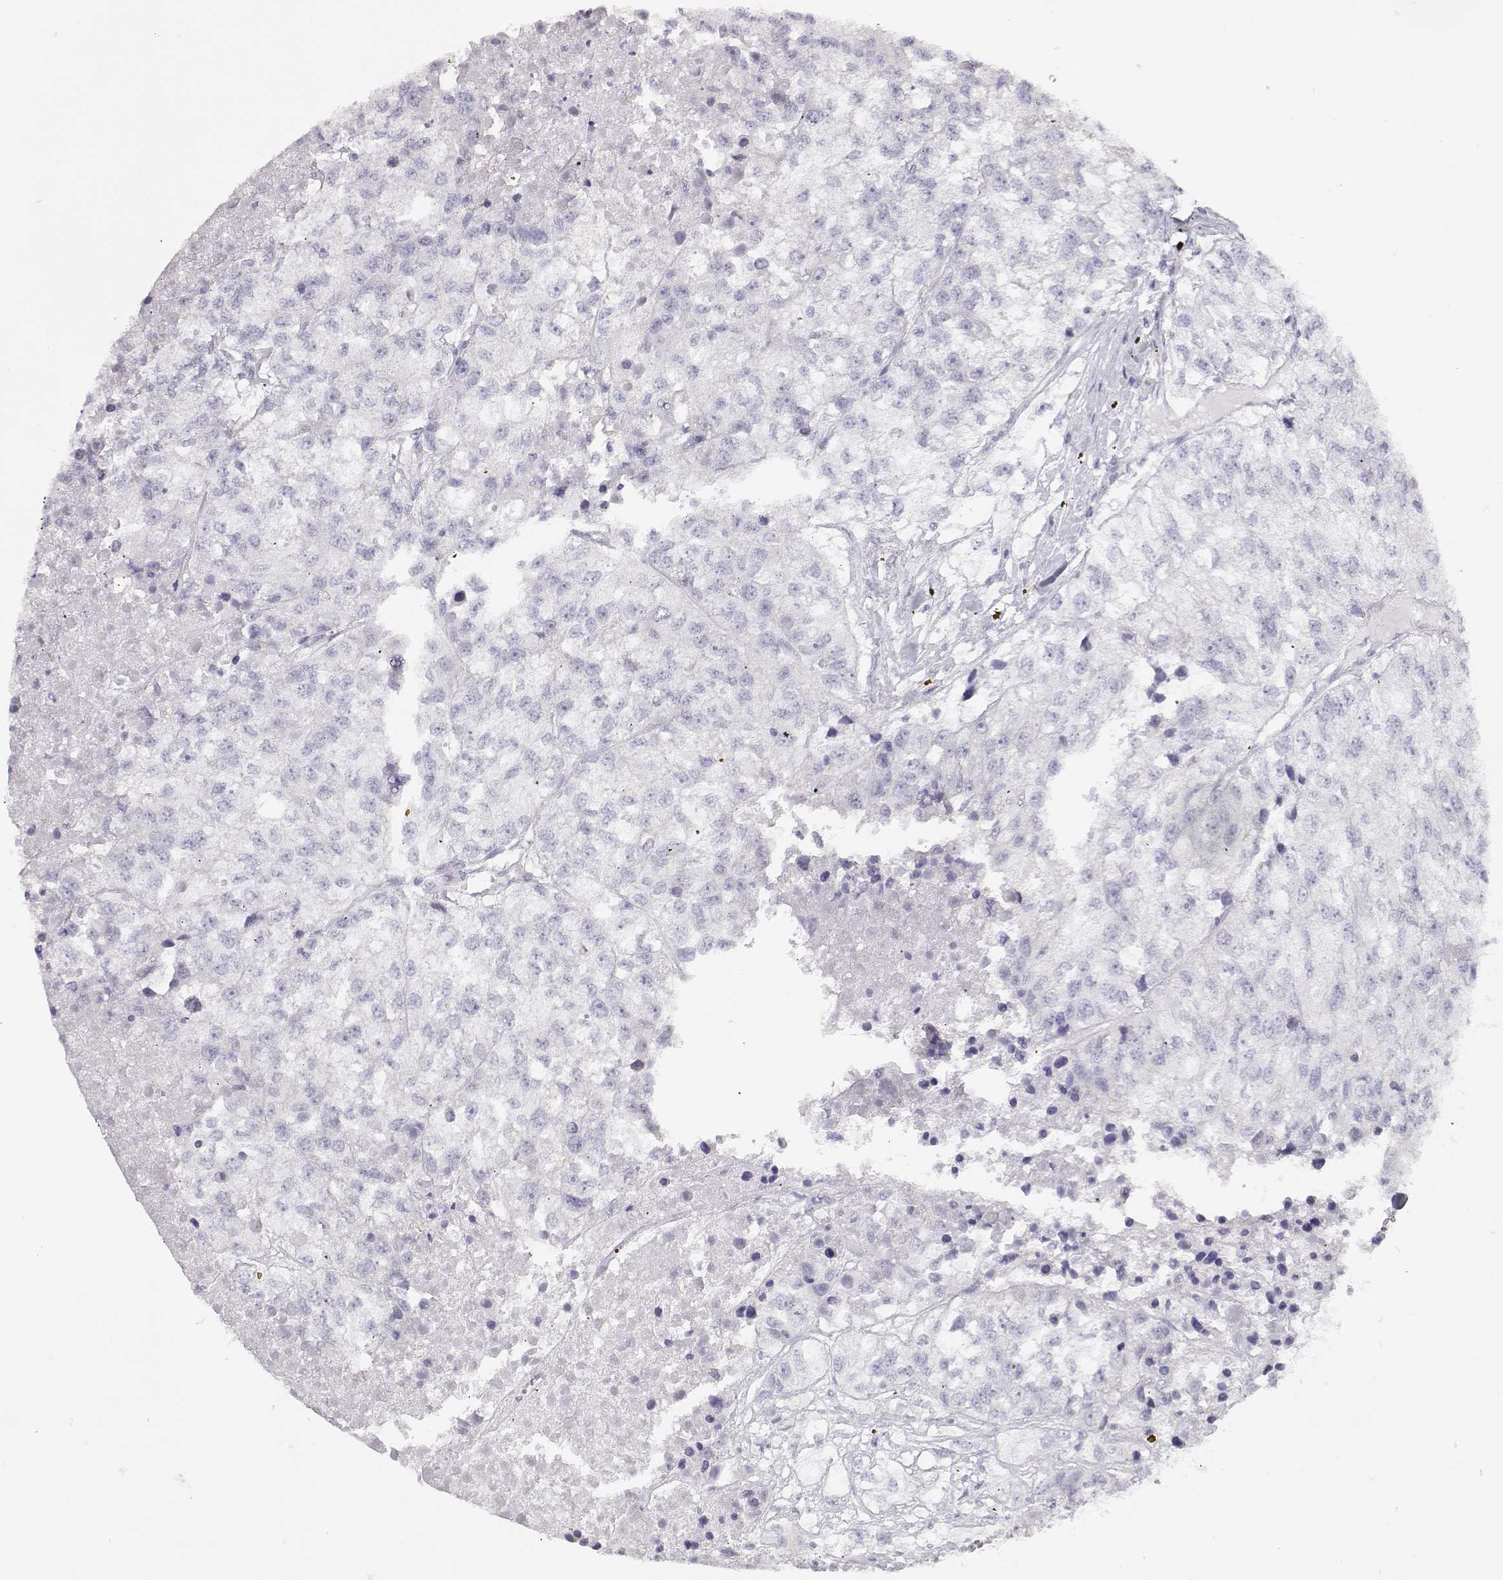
{"staining": {"intensity": "negative", "quantity": "none", "location": "none"}, "tissue": "renal cancer", "cell_type": "Tumor cells", "image_type": "cancer", "snomed": [{"axis": "morphology", "description": "Adenocarcinoma, NOS"}, {"axis": "topography", "description": "Kidney"}], "caption": "Tumor cells are negative for brown protein staining in renal adenocarcinoma.", "gene": "GLIPR1L2", "patient": {"sex": "male", "age": 56}}